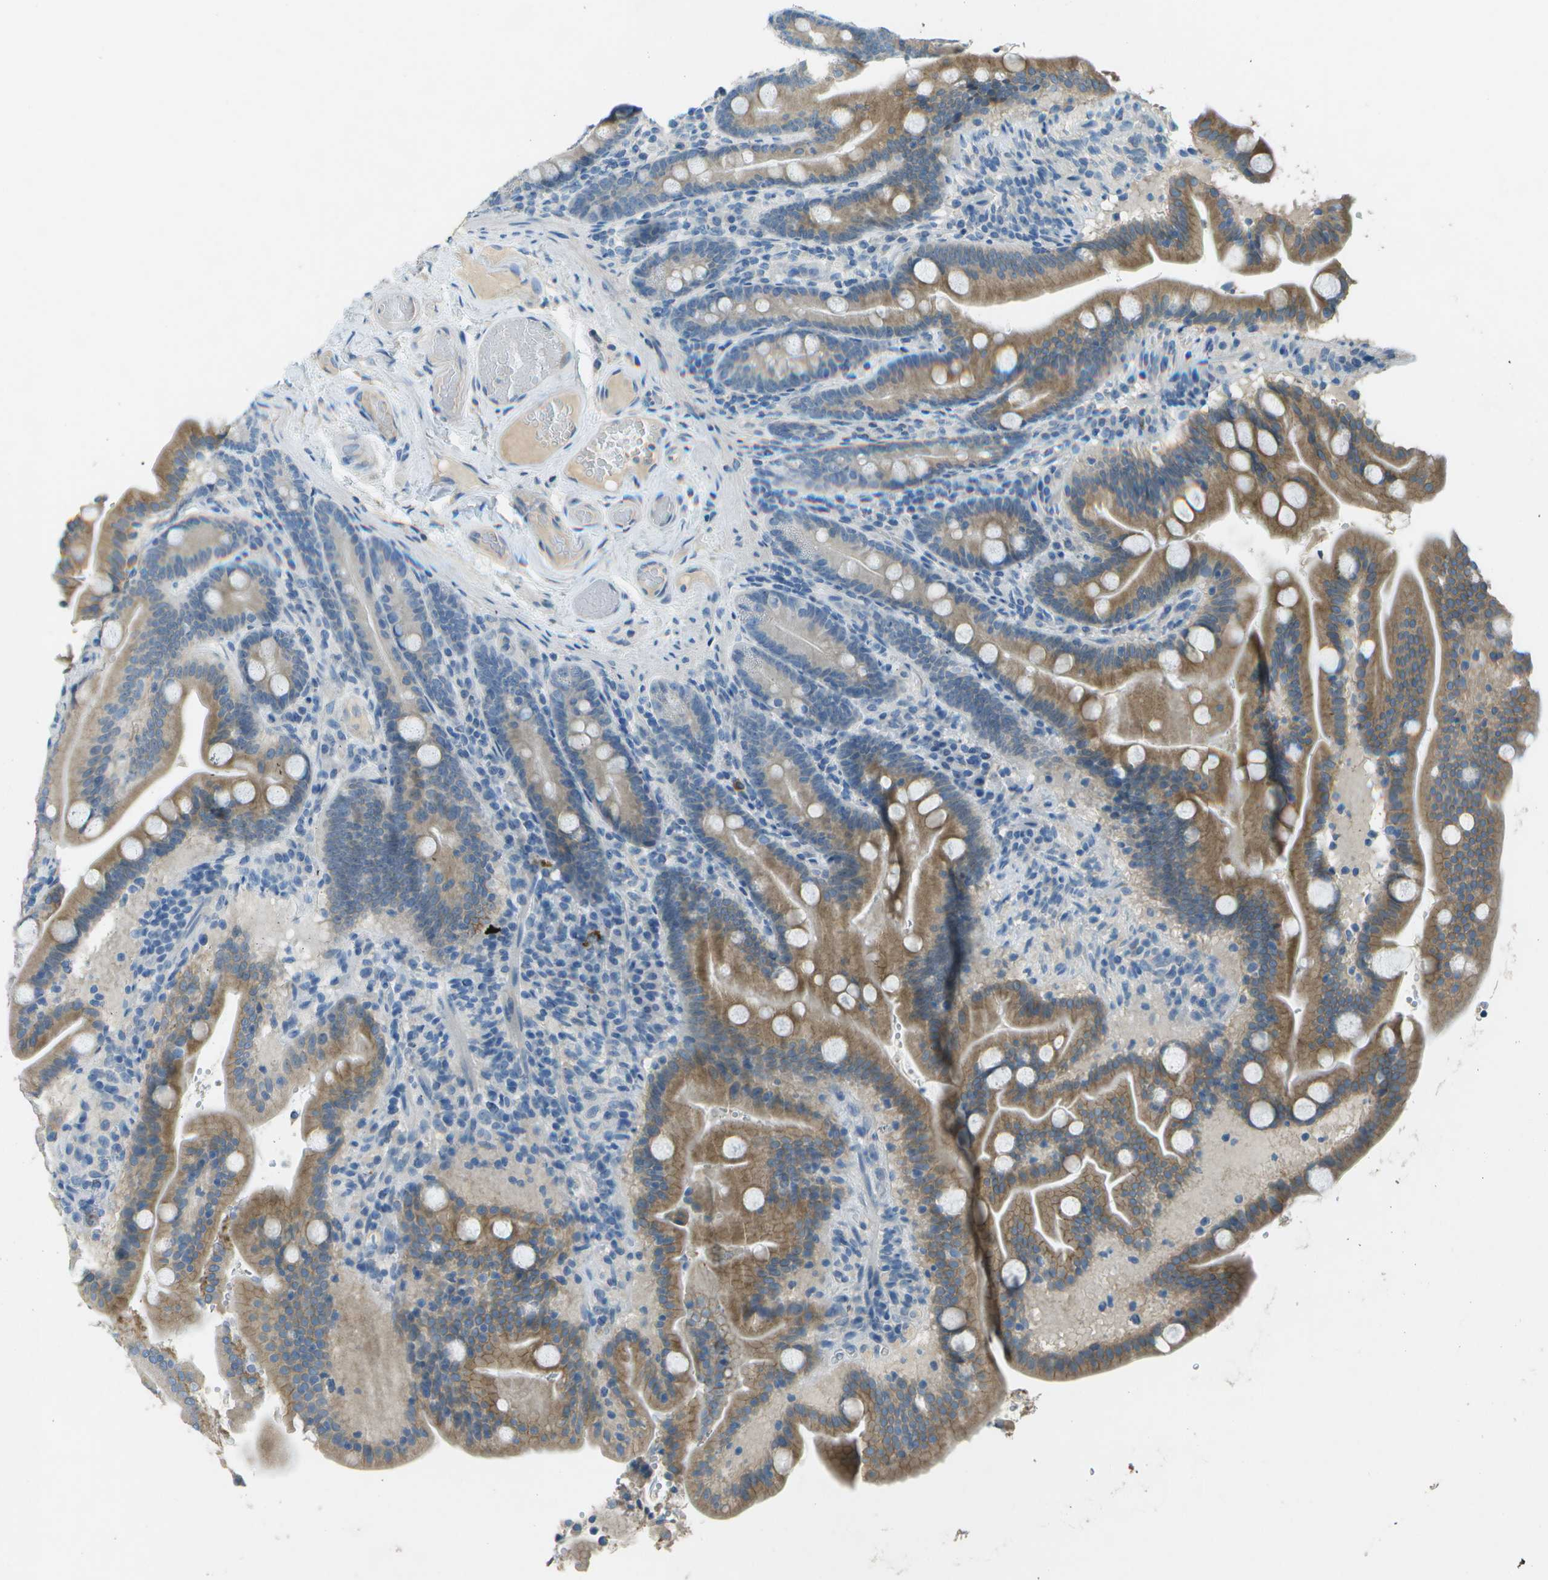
{"staining": {"intensity": "moderate", "quantity": ">75%", "location": "cytoplasmic/membranous"}, "tissue": "duodenum", "cell_type": "Glandular cells", "image_type": "normal", "snomed": [{"axis": "morphology", "description": "Normal tissue, NOS"}, {"axis": "topography", "description": "Duodenum"}], "caption": "Duodenum was stained to show a protein in brown. There is medium levels of moderate cytoplasmic/membranous staining in about >75% of glandular cells. (IHC, brightfield microscopy, high magnification).", "gene": "LGI2", "patient": {"sex": "male", "age": 54}}